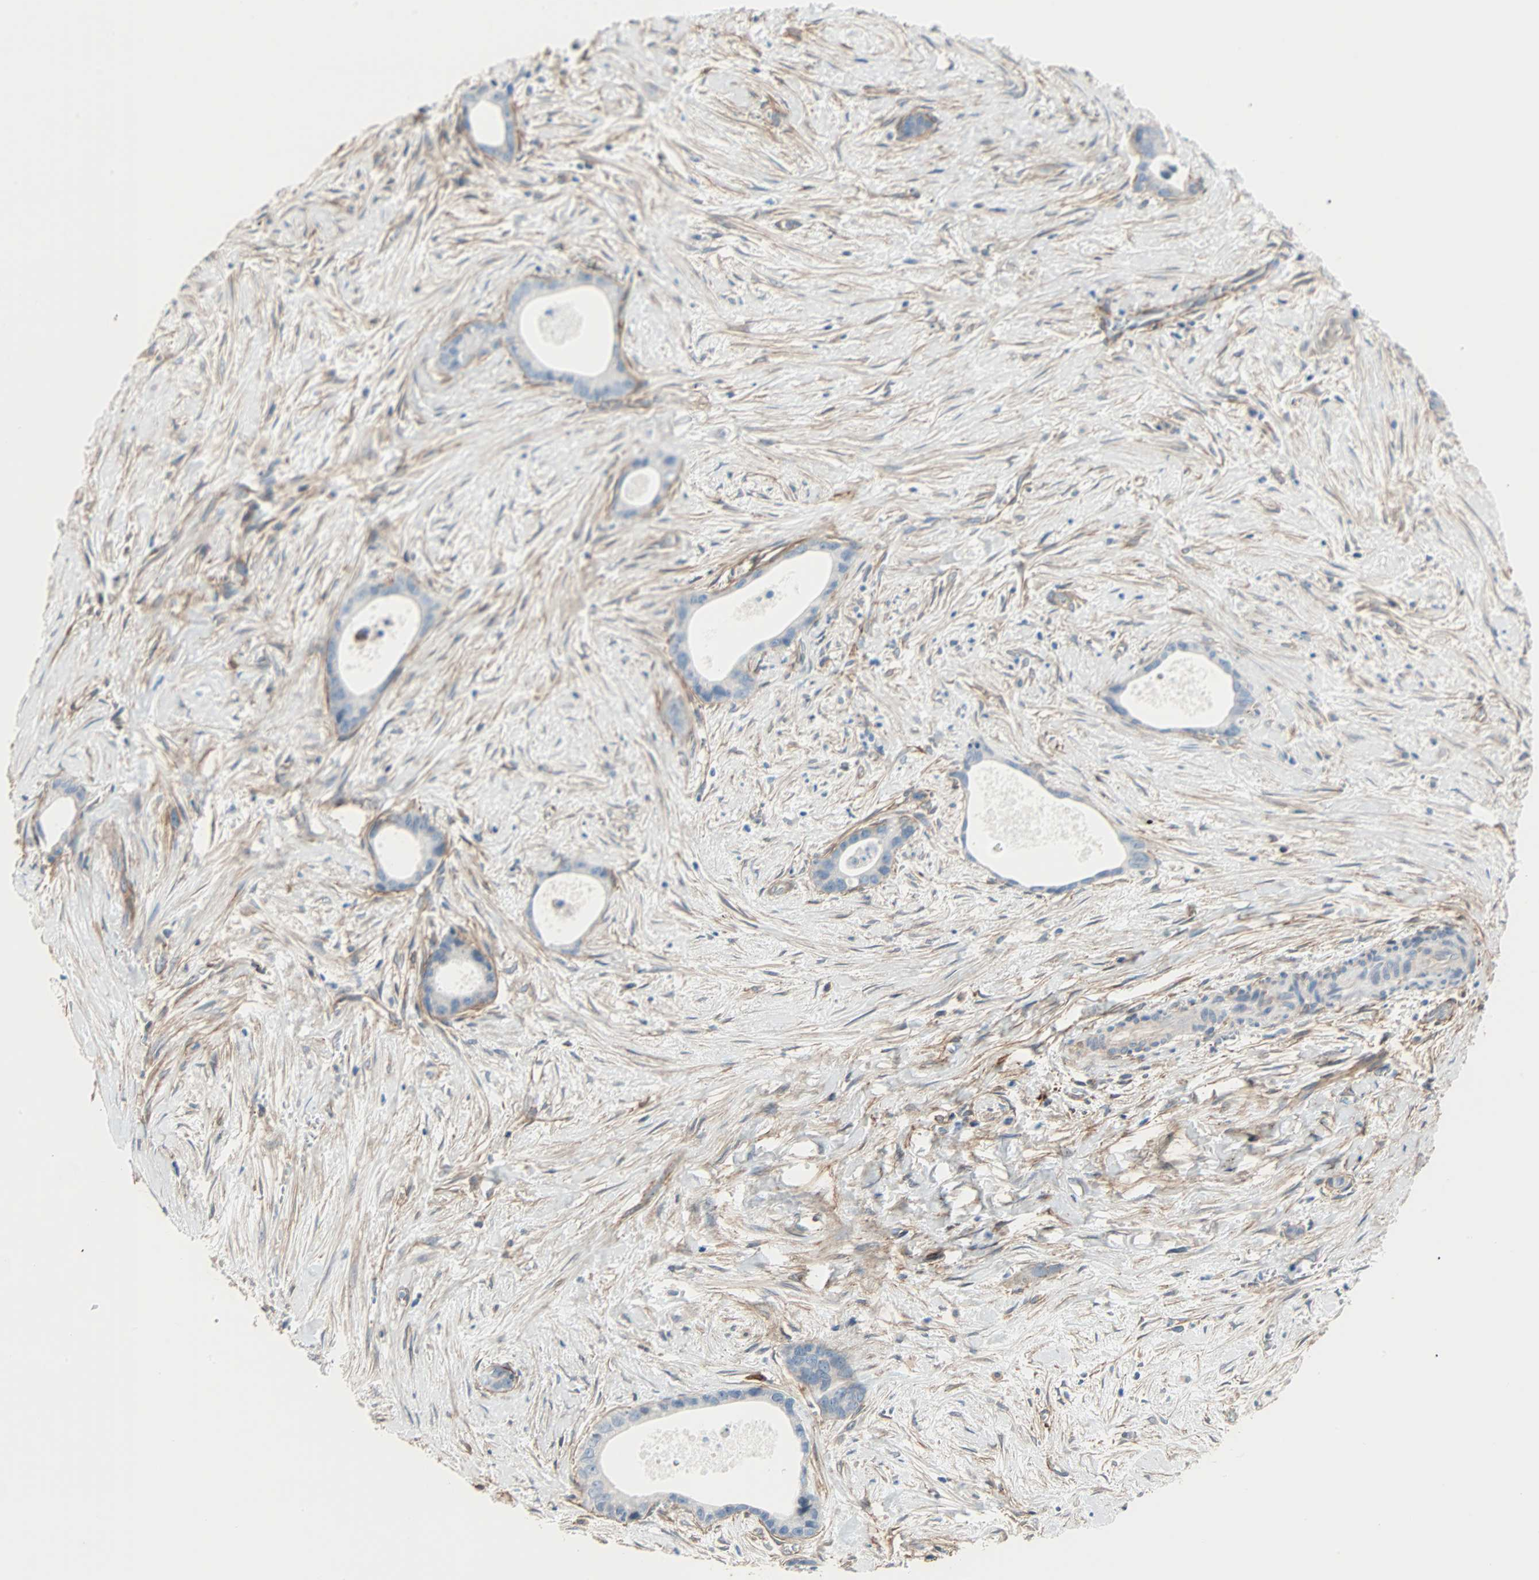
{"staining": {"intensity": "negative", "quantity": "none", "location": "none"}, "tissue": "liver cancer", "cell_type": "Tumor cells", "image_type": "cancer", "snomed": [{"axis": "morphology", "description": "Cholangiocarcinoma"}, {"axis": "topography", "description": "Liver"}], "caption": "Immunohistochemistry (IHC) micrograph of neoplastic tissue: human liver cholangiocarcinoma stained with DAB demonstrates no significant protein expression in tumor cells.", "gene": "EPB41L2", "patient": {"sex": "female", "age": 55}}